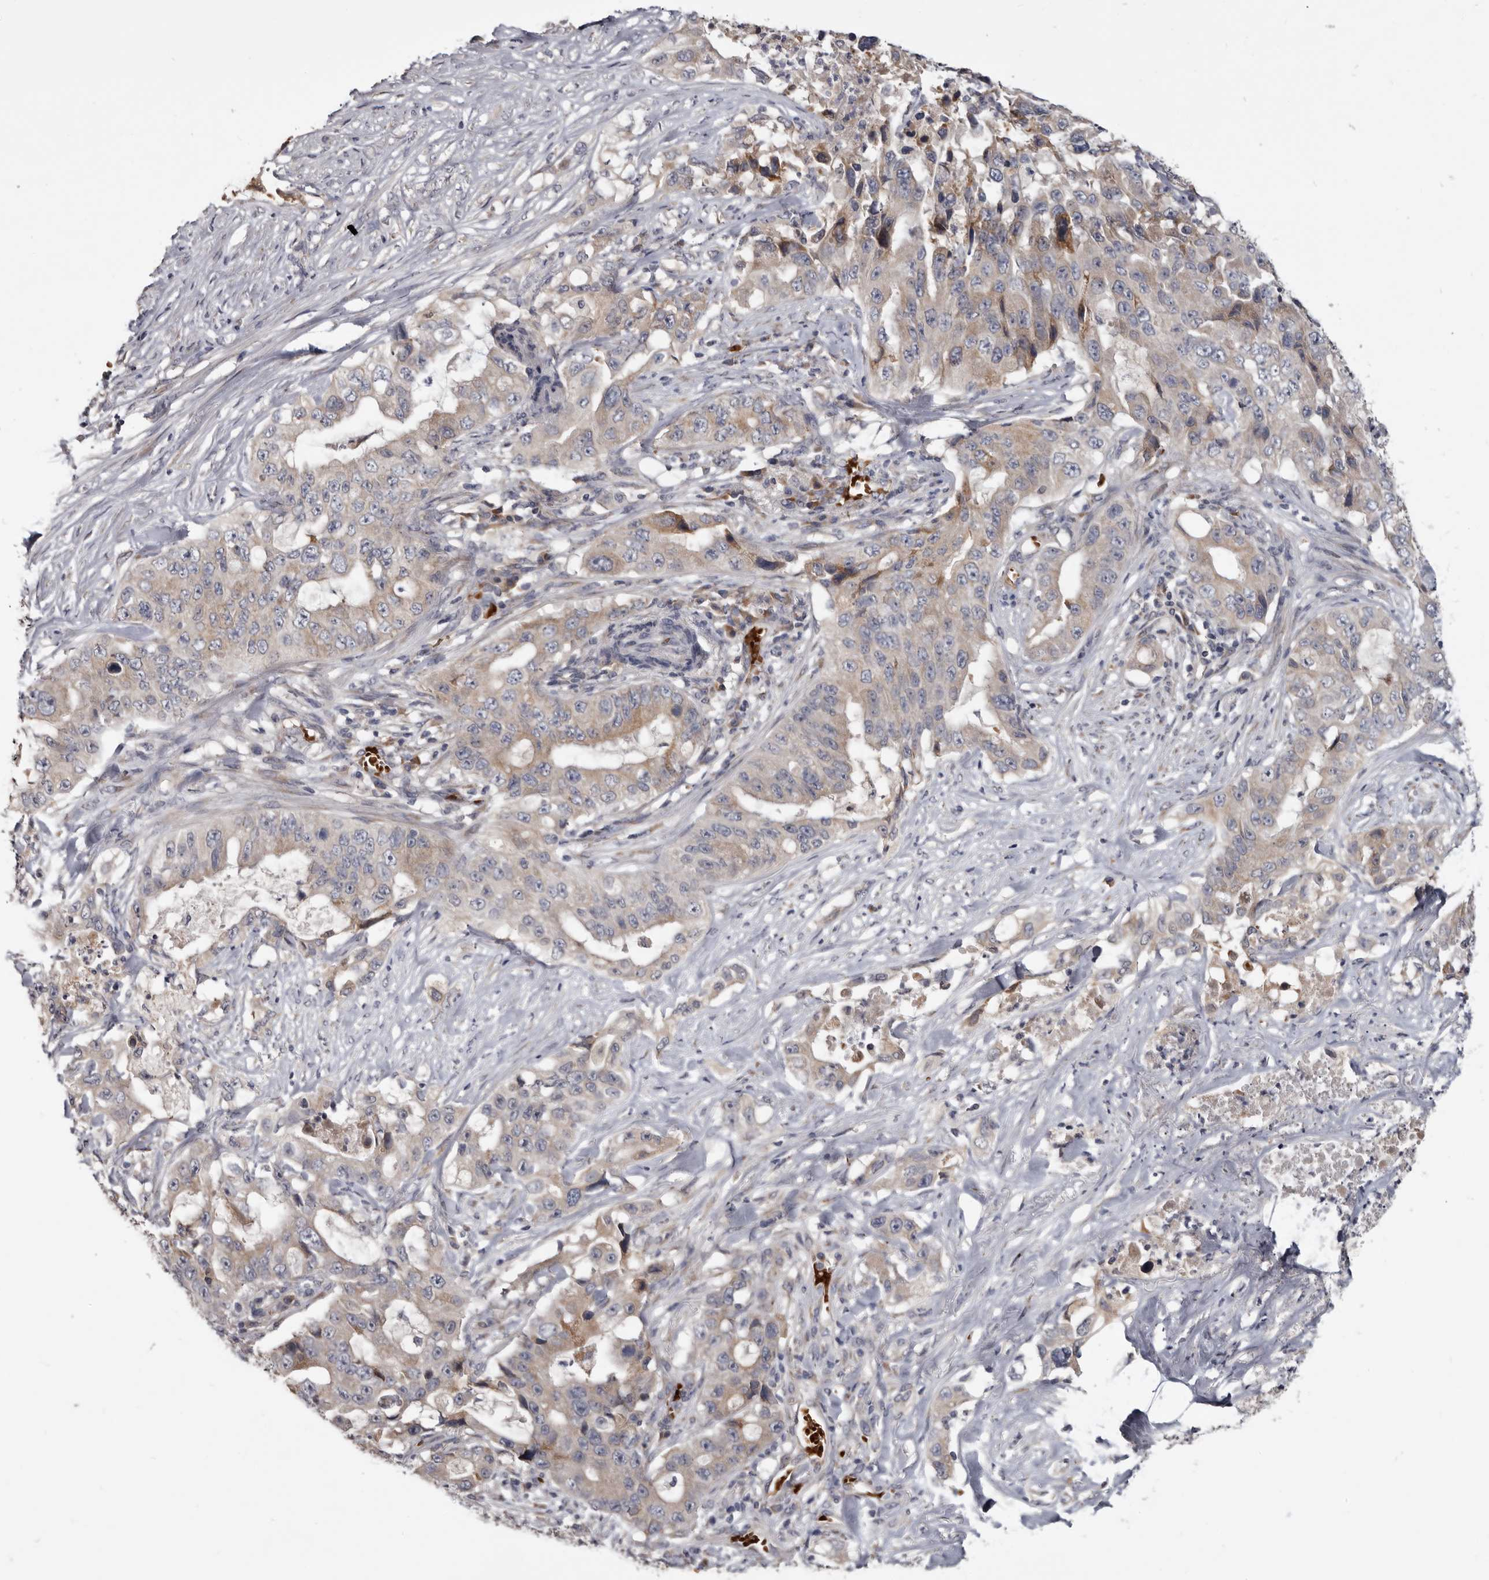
{"staining": {"intensity": "weak", "quantity": ">75%", "location": "cytoplasmic/membranous"}, "tissue": "lung cancer", "cell_type": "Tumor cells", "image_type": "cancer", "snomed": [{"axis": "morphology", "description": "Adenocarcinoma, NOS"}, {"axis": "topography", "description": "Lung"}], "caption": "Human adenocarcinoma (lung) stained with a brown dye shows weak cytoplasmic/membranous positive expression in about >75% of tumor cells.", "gene": "NENF", "patient": {"sex": "female", "age": 51}}